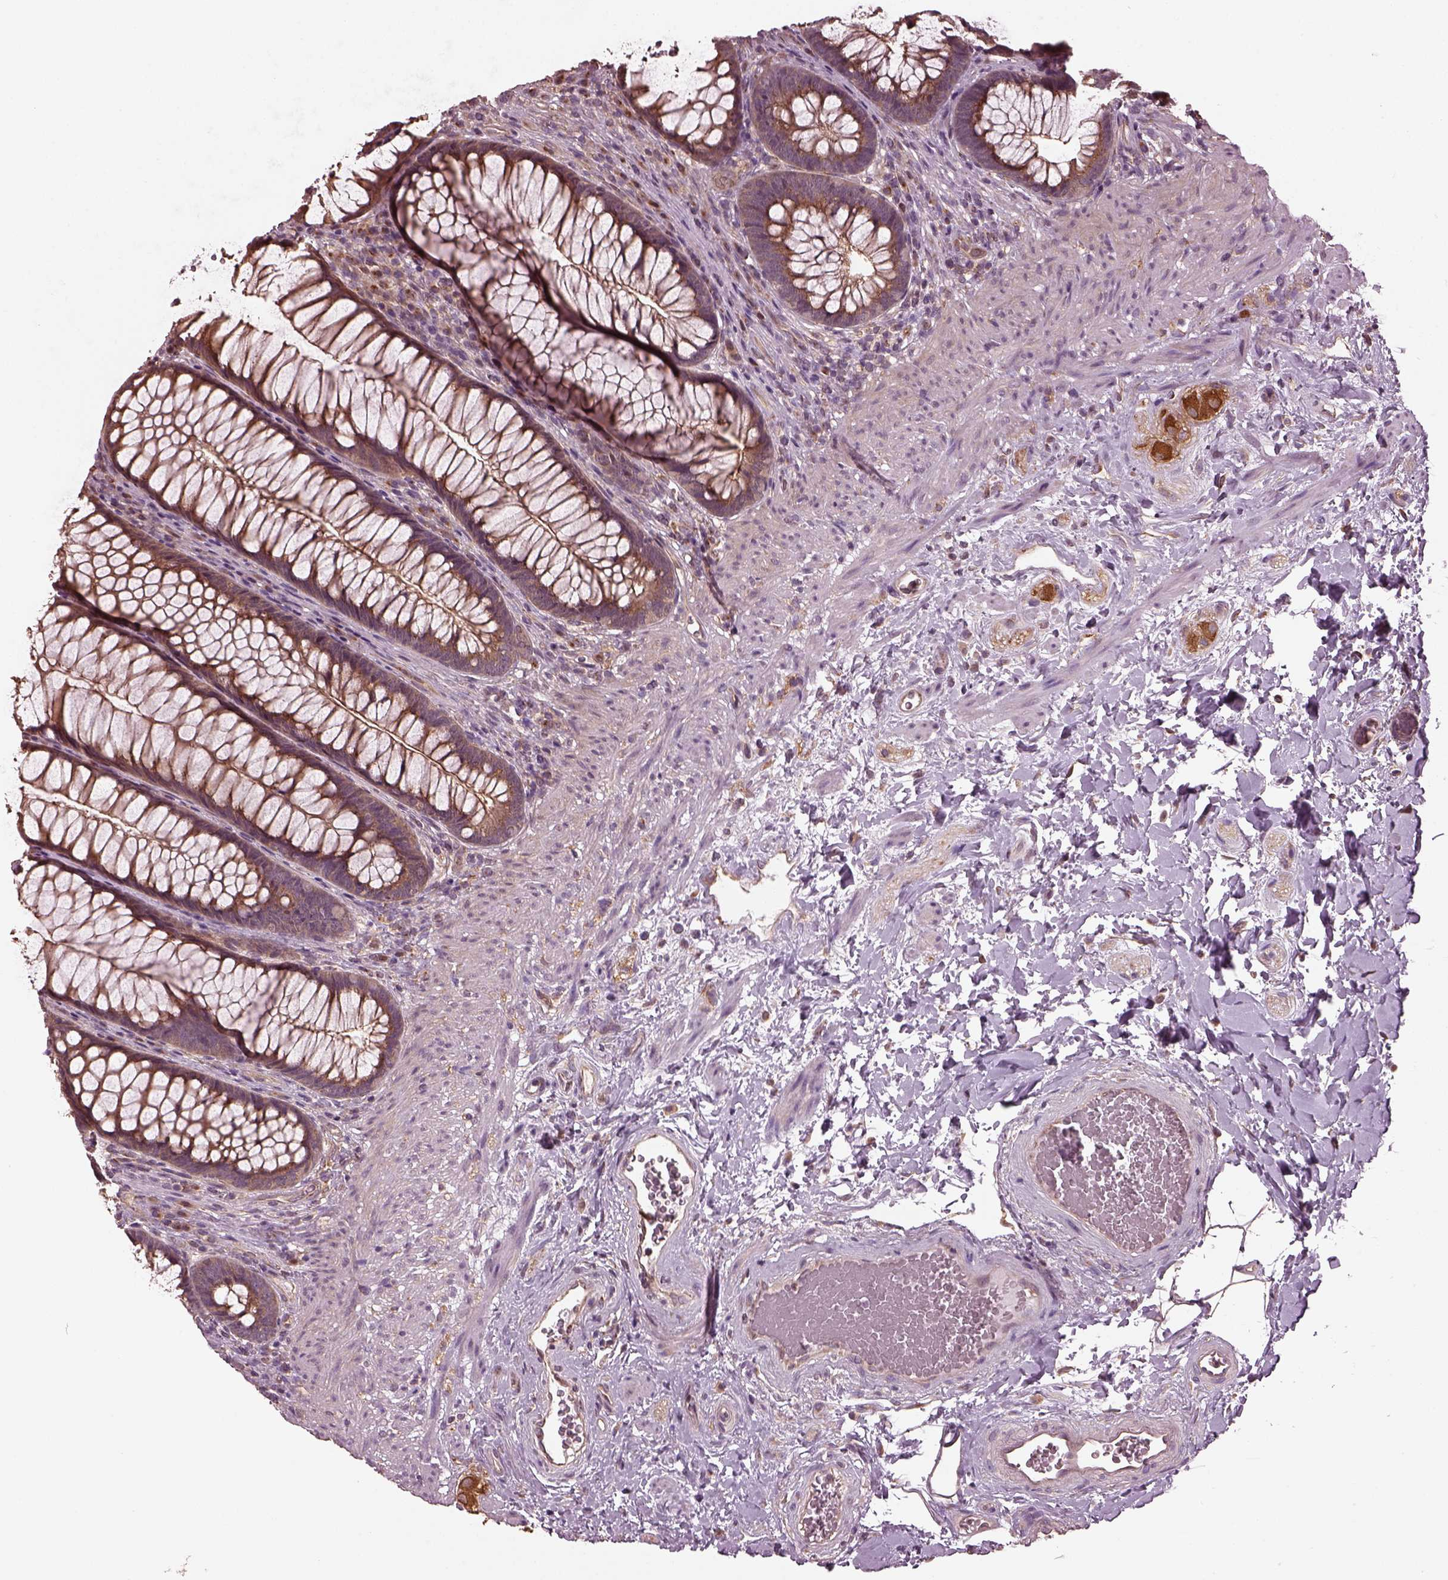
{"staining": {"intensity": "moderate", "quantity": "25%-75%", "location": "cytoplasmic/membranous"}, "tissue": "rectum", "cell_type": "Glandular cells", "image_type": "normal", "snomed": [{"axis": "morphology", "description": "Normal tissue, NOS"}, {"axis": "topography", "description": "Smooth muscle"}, {"axis": "topography", "description": "Rectum"}], "caption": "Moderate cytoplasmic/membranous staining is seen in about 25%-75% of glandular cells in normal rectum.", "gene": "RUFY3", "patient": {"sex": "male", "age": 53}}